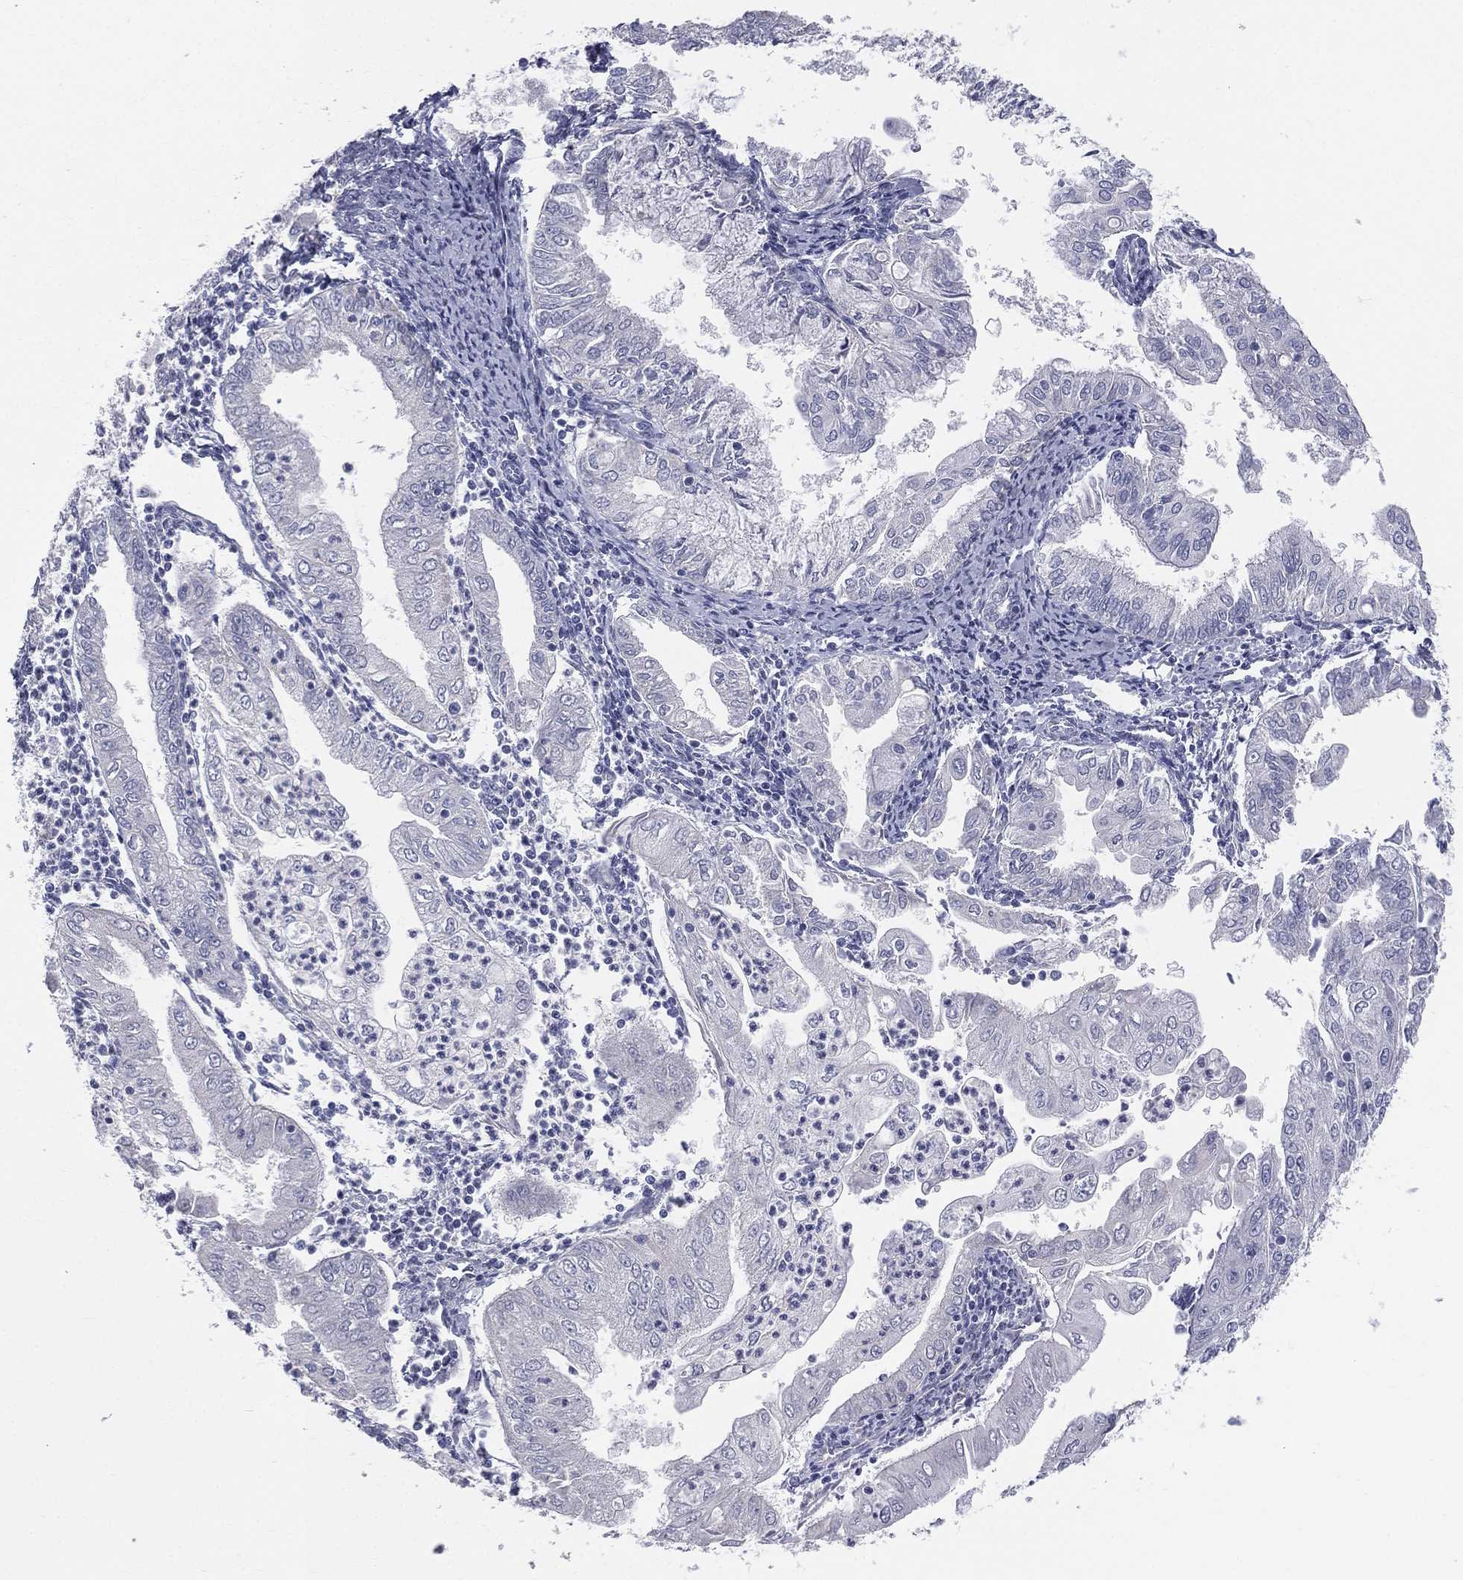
{"staining": {"intensity": "negative", "quantity": "none", "location": "none"}, "tissue": "endometrial cancer", "cell_type": "Tumor cells", "image_type": "cancer", "snomed": [{"axis": "morphology", "description": "Adenocarcinoma, NOS"}, {"axis": "topography", "description": "Endometrium"}], "caption": "High power microscopy histopathology image of an immunohistochemistry image of endometrial cancer (adenocarcinoma), revealing no significant staining in tumor cells.", "gene": "STK31", "patient": {"sex": "female", "age": 56}}